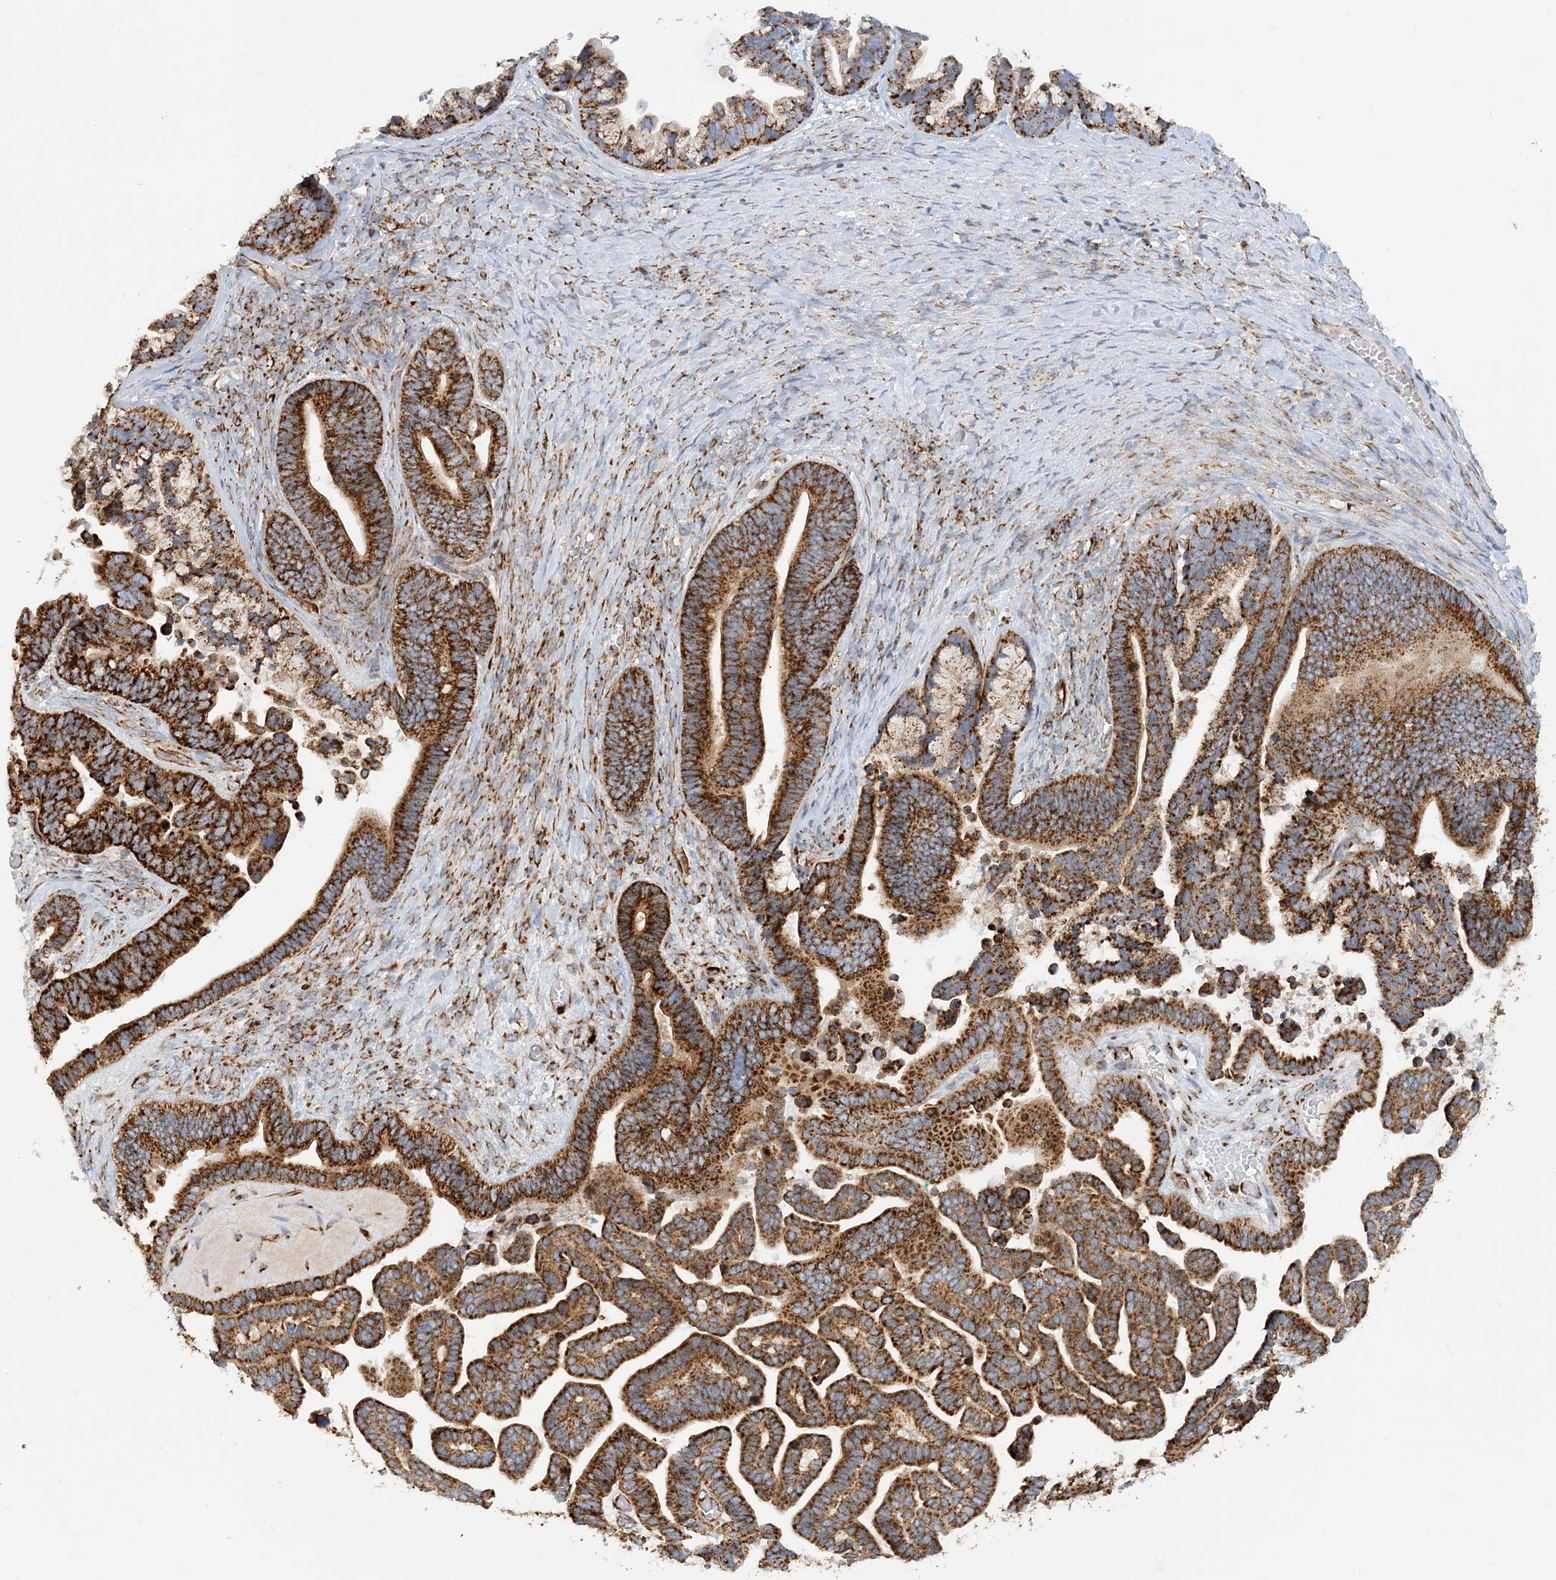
{"staining": {"intensity": "strong", "quantity": ">75%", "location": "cytoplasmic/membranous"}, "tissue": "ovarian cancer", "cell_type": "Tumor cells", "image_type": "cancer", "snomed": [{"axis": "morphology", "description": "Cystadenocarcinoma, serous, NOS"}, {"axis": "topography", "description": "Ovary"}], "caption": "An image showing strong cytoplasmic/membranous expression in approximately >75% of tumor cells in serous cystadenocarcinoma (ovarian), as visualized by brown immunohistochemical staining.", "gene": "COA3", "patient": {"sex": "female", "age": 56}}